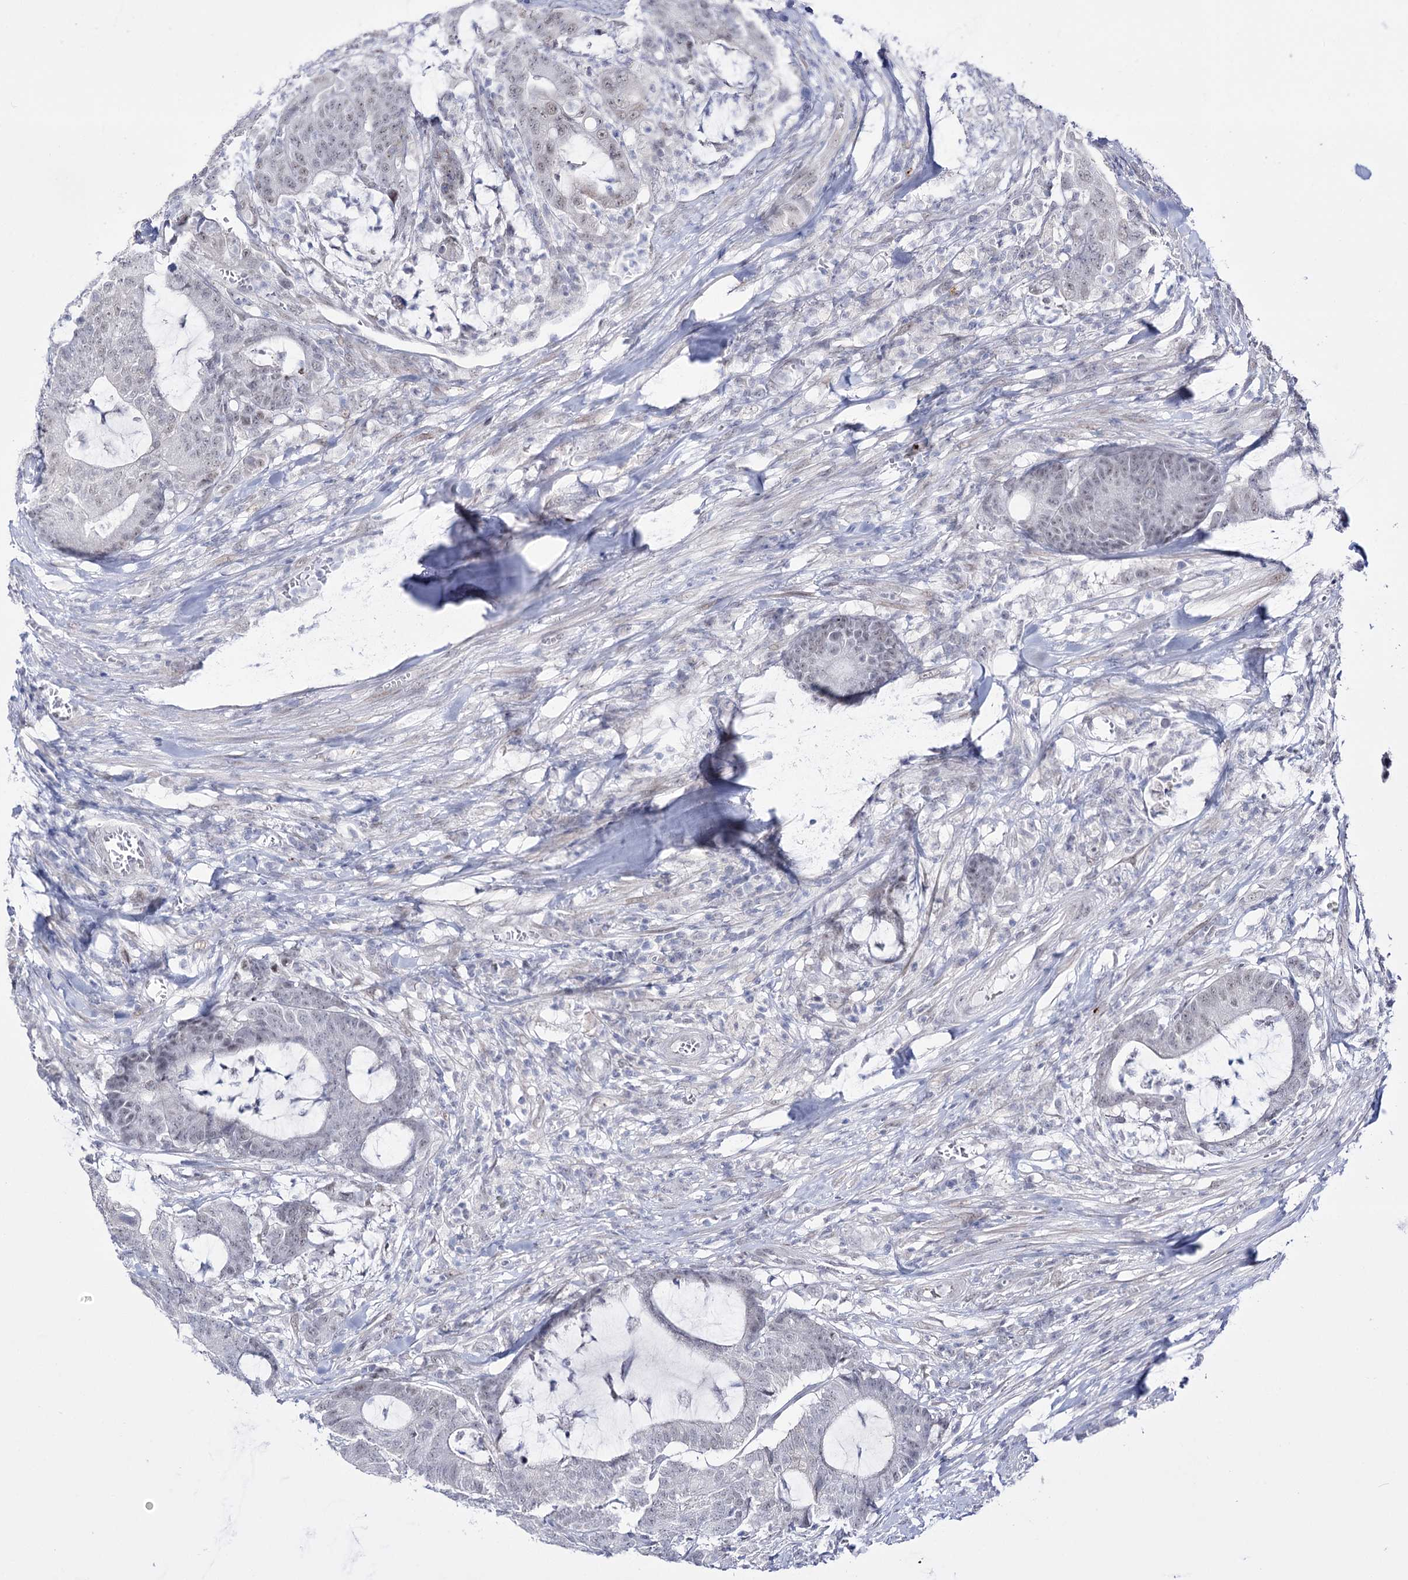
{"staining": {"intensity": "negative", "quantity": "none", "location": "none"}, "tissue": "colorectal cancer", "cell_type": "Tumor cells", "image_type": "cancer", "snomed": [{"axis": "morphology", "description": "Adenocarcinoma, NOS"}, {"axis": "topography", "description": "Colon"}], "caption": "High power microscopy photomicrograph of an IHC photomicrograph of colorectal cancer (adenocarcinoma), revealing no significant expression in tumor cells. The staining is performed using DAB (3,3'-diaminobenzidine) brown chromogen with nuclei counter-stained in using hematoxylin.", "gene": "RBM15B", "patient": {"sex": "female", "age": 84}}